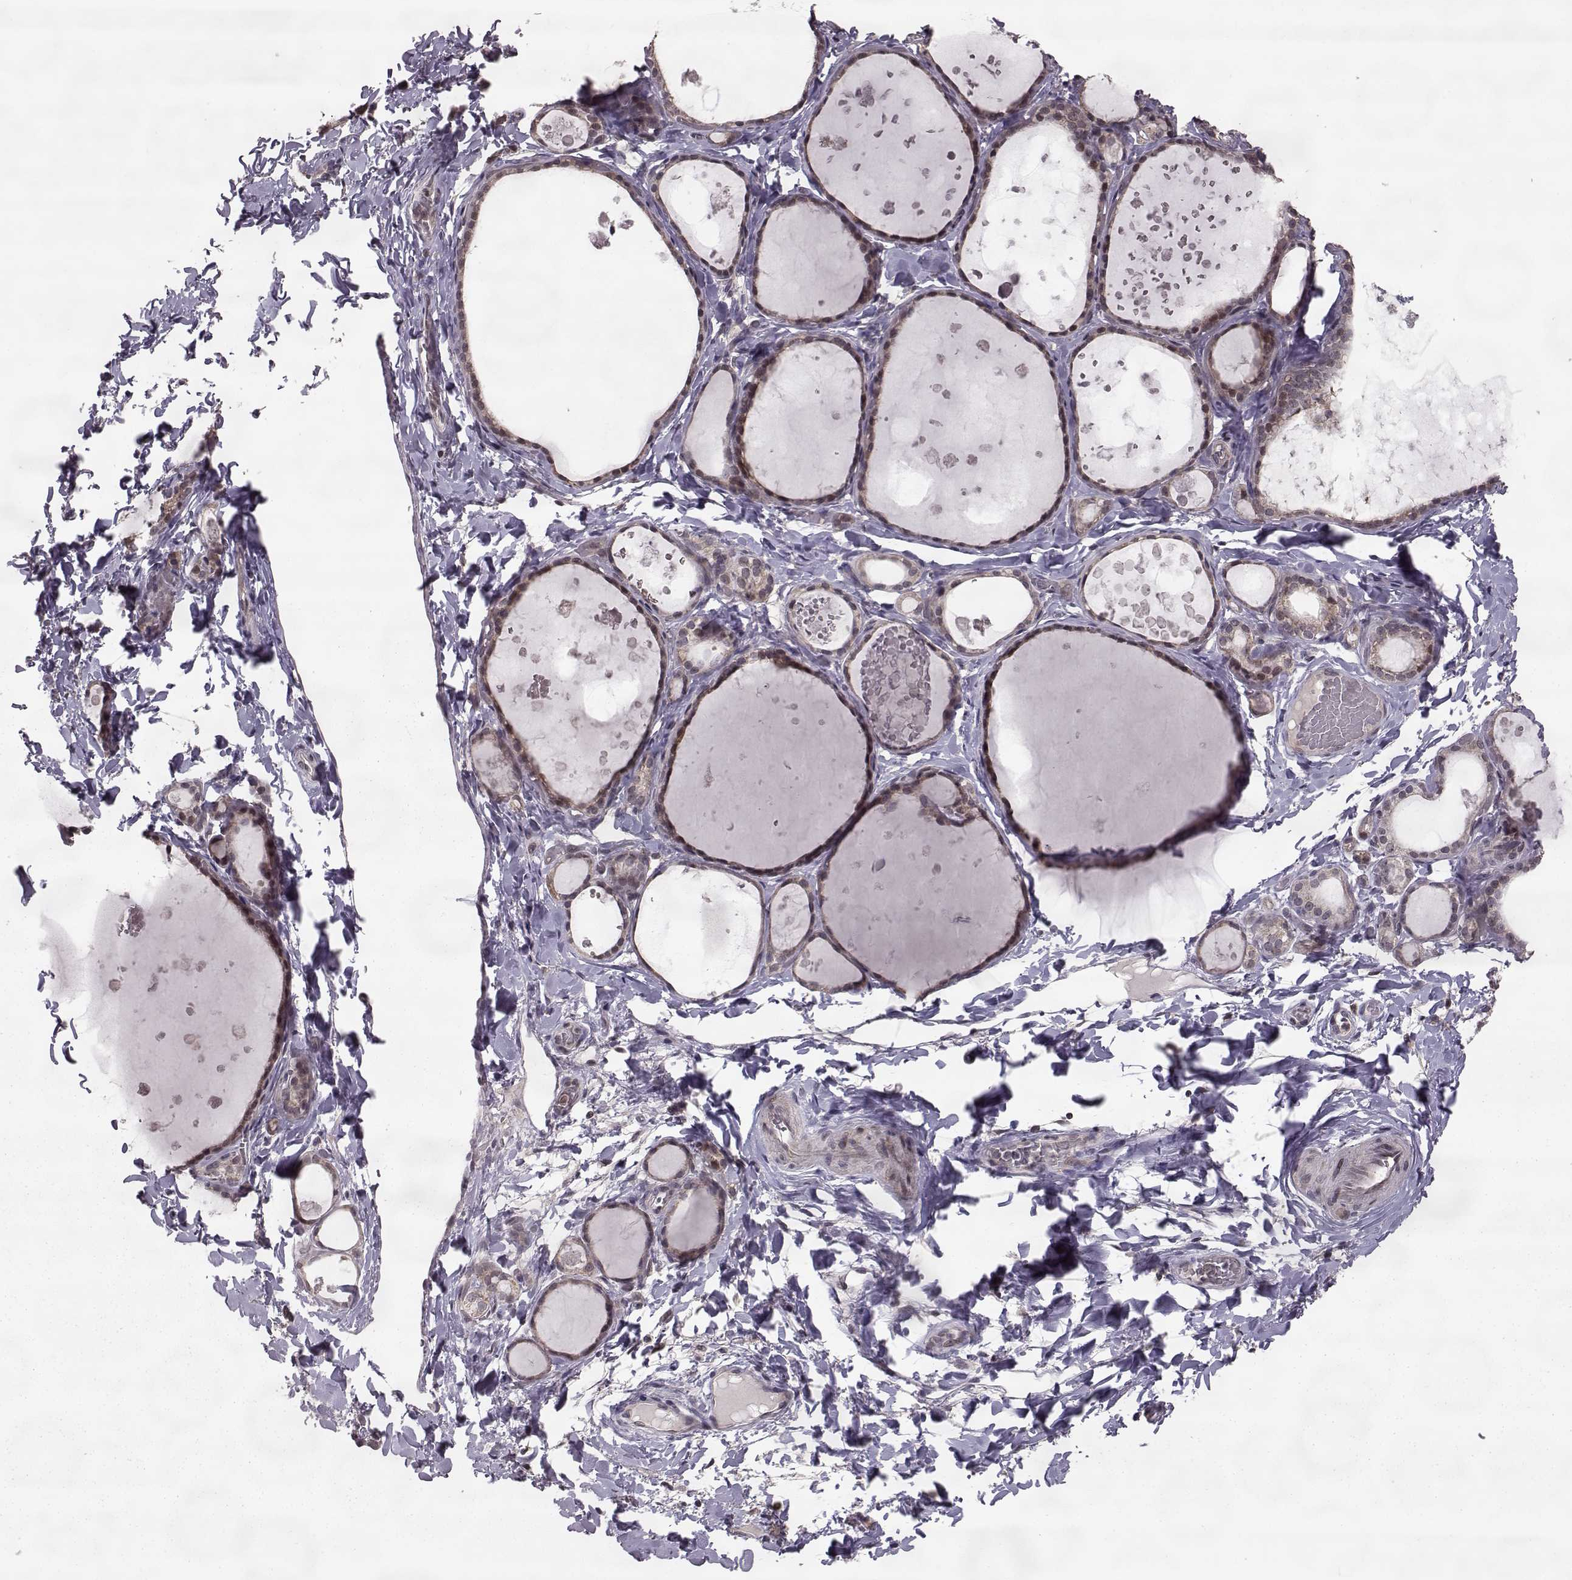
{"staining": {"intensity": "weak", "quantity": ">75%", "location": "cytoplasmic/membranous"}, "tissue": "thyroid gland", "cell_type": "Glandular cells", "image_type": "normal", "snomed": [{"axis": "morphology", "description": "Normal tissue, NOS"}, {"axis": "topography", "description": "Thyroid gland"}], "caption": "Weak cytoplasmic/membranous positivity for a protein is present in approximately >75% of glandular cells of benign thyroid gland using immunohistochemistry (IHC).", "gene": "ELOVL5", "patient": {"sex": "female", "age": 56}}